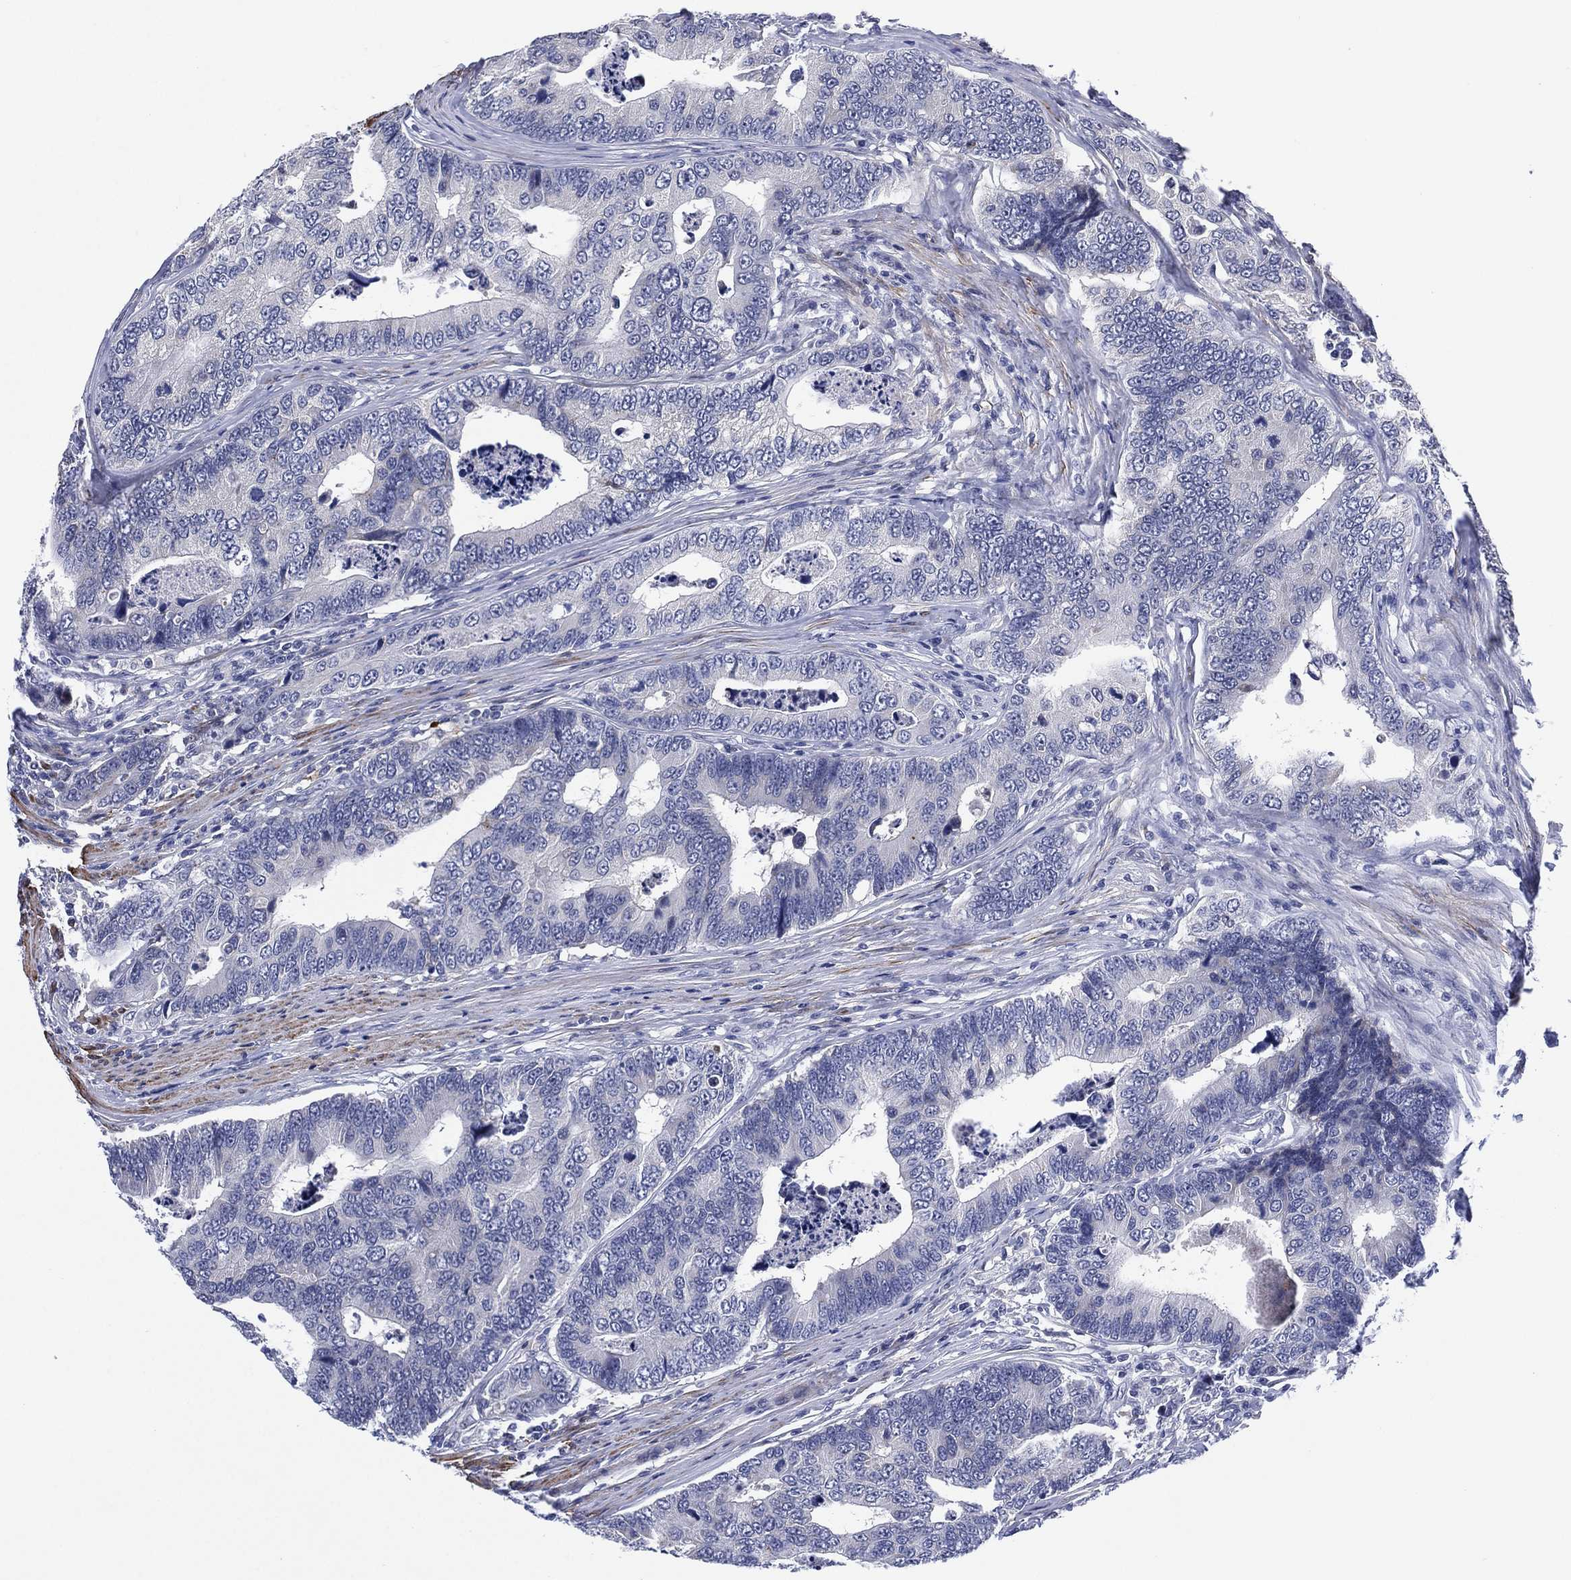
{"staining": {"intensity": "negative", "quantity": "none", "location": "none"}, "tissue": "colorectal cancer", "cell_type": "Tumor cells", "image_type": "cancer", "snomed": [{"axis": "morphology", "description": "Adenocarcinoma, NOS"}, {"axis": "topography", "description": "Colon"}], "caption": "DAB immunohistochemical staining of human colorectal adenocarcinoma exhibits no significant staining in tumor cells.", "gene": "CLIP3", "patient": {"sex": "female", "age": 72}}